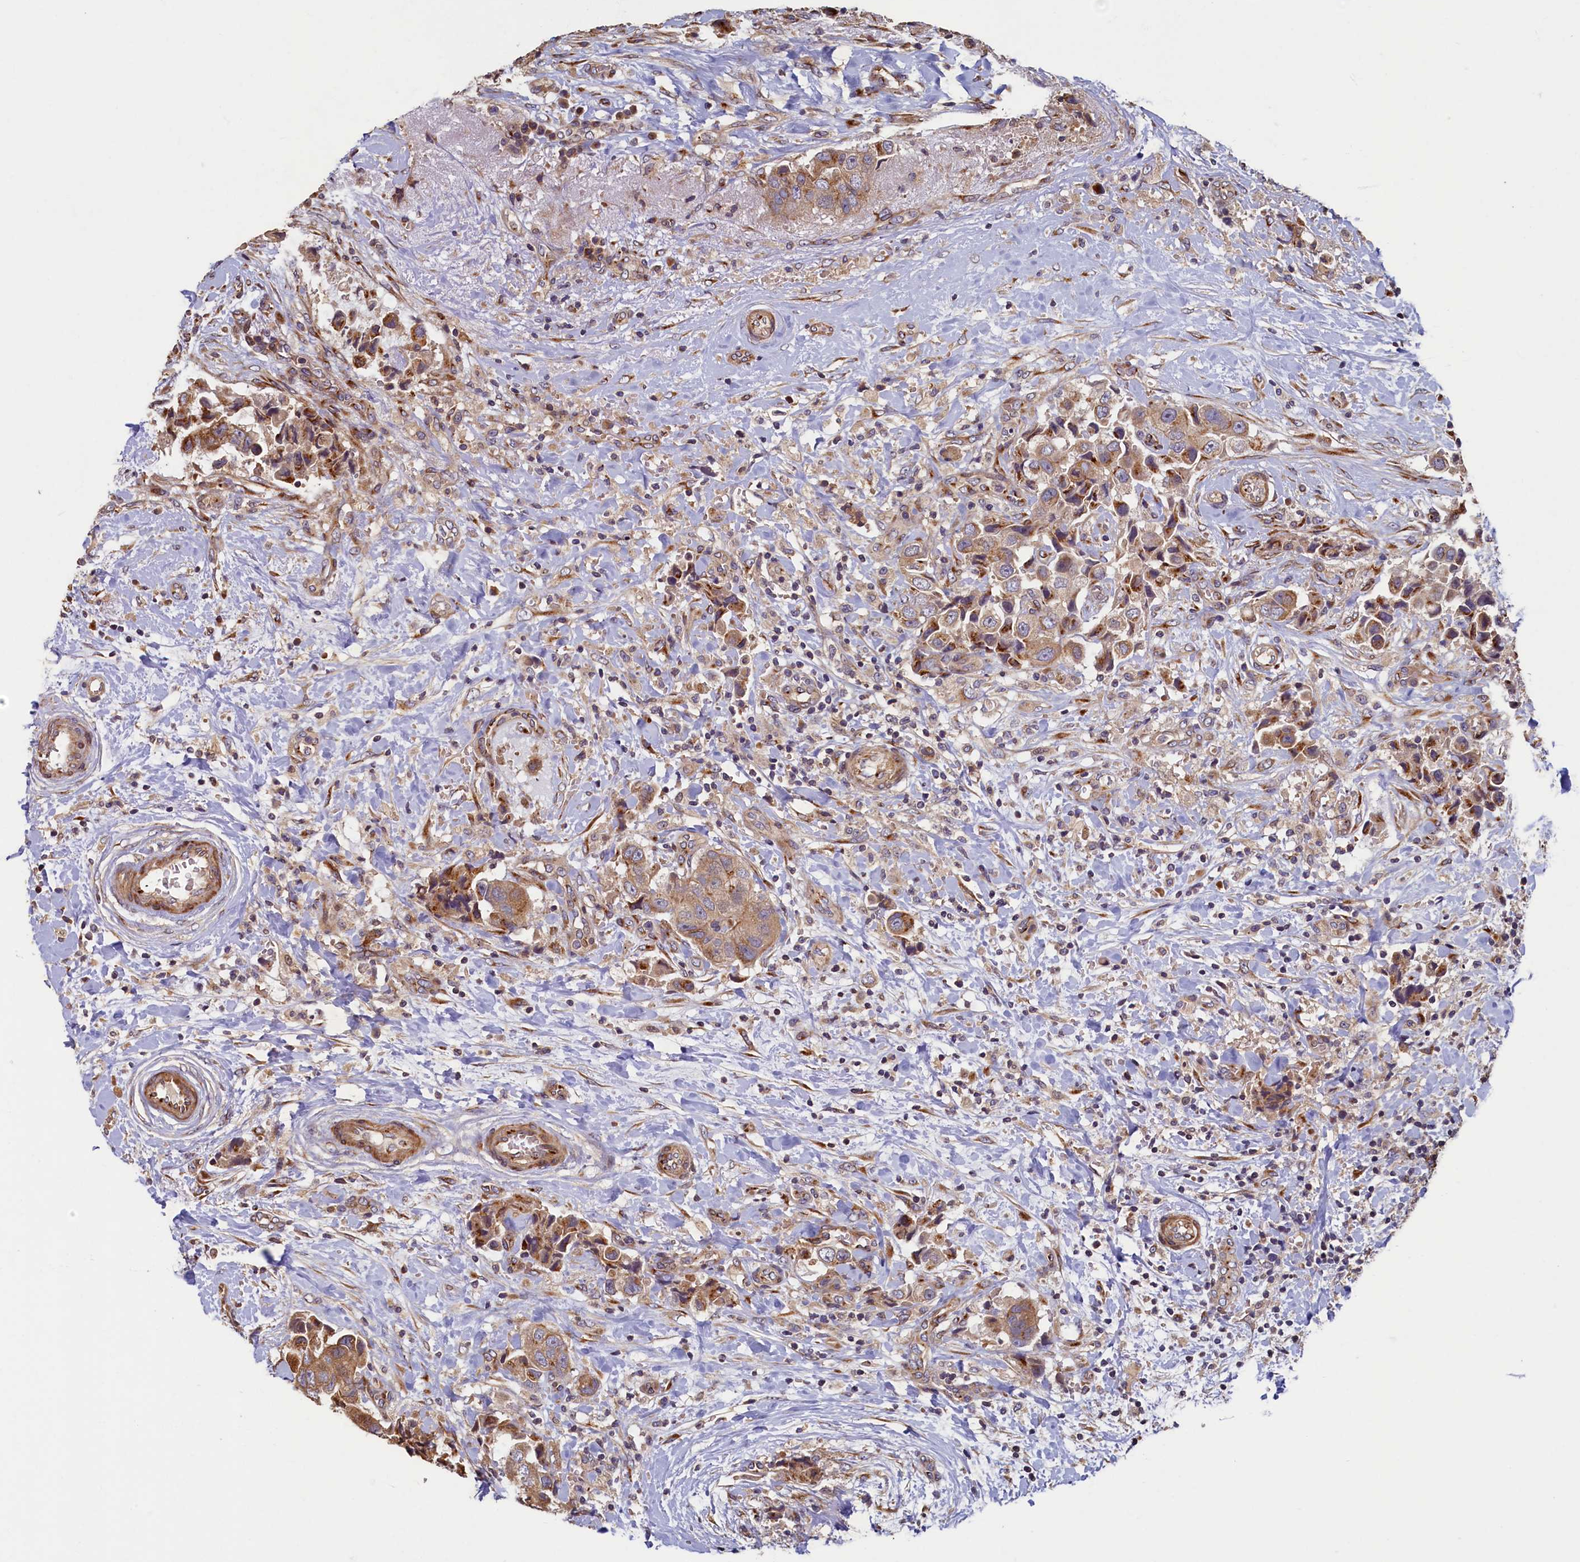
{"staining": {"intensity": "moderate", "quantity": ">75%", "location": "cytoplasmic/membranous"}, "tissue": "breast cancer", "cell_type": "Tumor cells", "image_type": "cancer", "snomed": [{"axis": "morphology", "description": "Normal tissue, NOS"}, {"axis": "morphology", "description": "Duct carcinoma"}, {"axis": "topography", "description": "Breast"}], "caption": "A high-resolution photomicrograph shows immunohistochemistry (IHC) staining of breast cancer, which exhibits moderate cytoplasmic/membranous positivity in approximately >75% of tumor cells.", "gene": "TMEM181", "patient": {"sex": "female", "age": 62}}